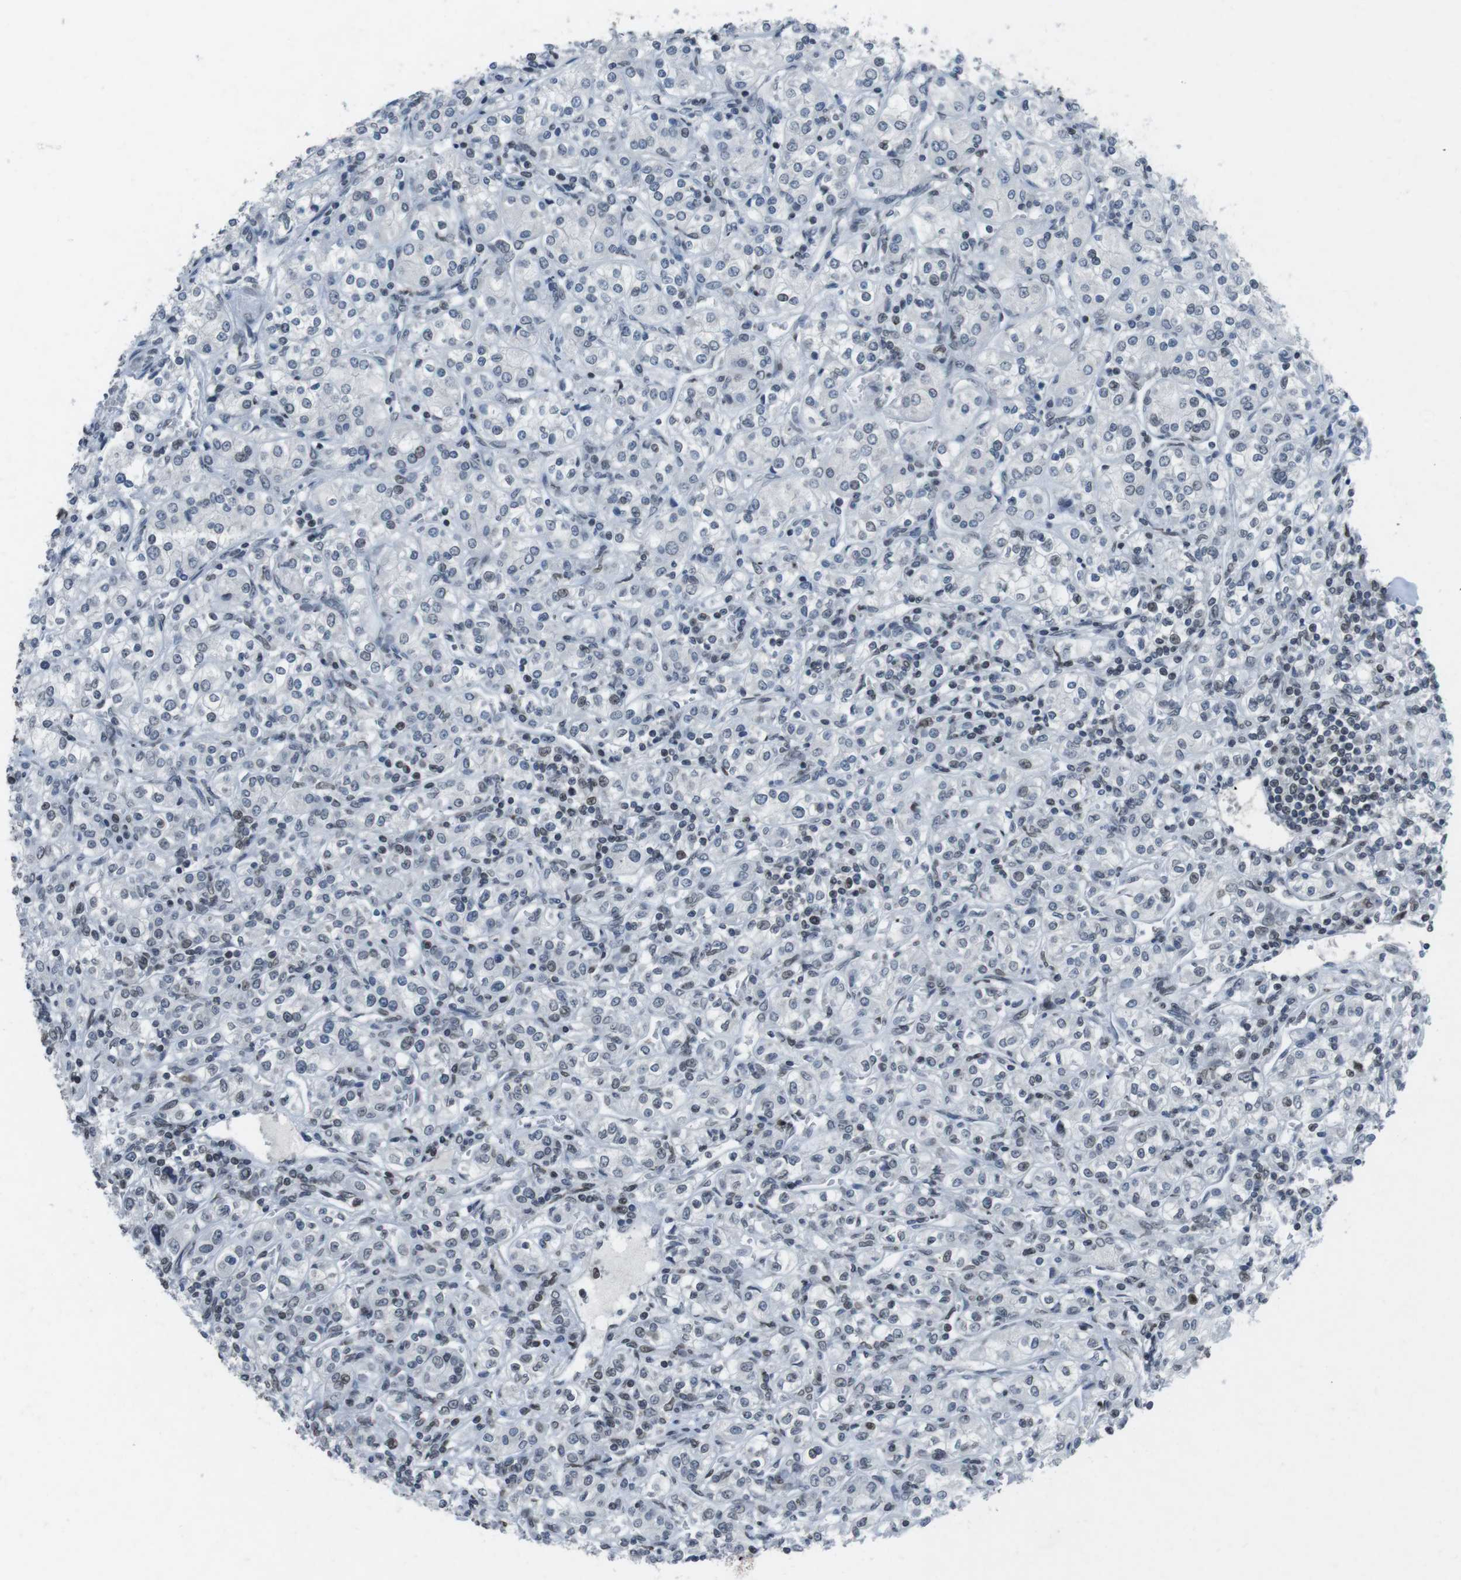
{"staining": {"intensity": "weak", "quantity": "25%-75%", "location": "nuclear"}, "tissue": "renal cancer", "cell_type": "Tumor cells", "image_type": "cancer", "snomed": [{"axis": "morphology", "description": "Adenocarcinoma, NOS"}, {"axis": "topography", "description": "Kidney"}], "caption": "There is low levels of weak nuclear positivity in tumor cells of renal cancer (adenocarcinoma), as demonstrated by immunohistochemical staining (brown color).", "gene": "MAD1L1", "patient": {"sex": "male", "age": 77}}